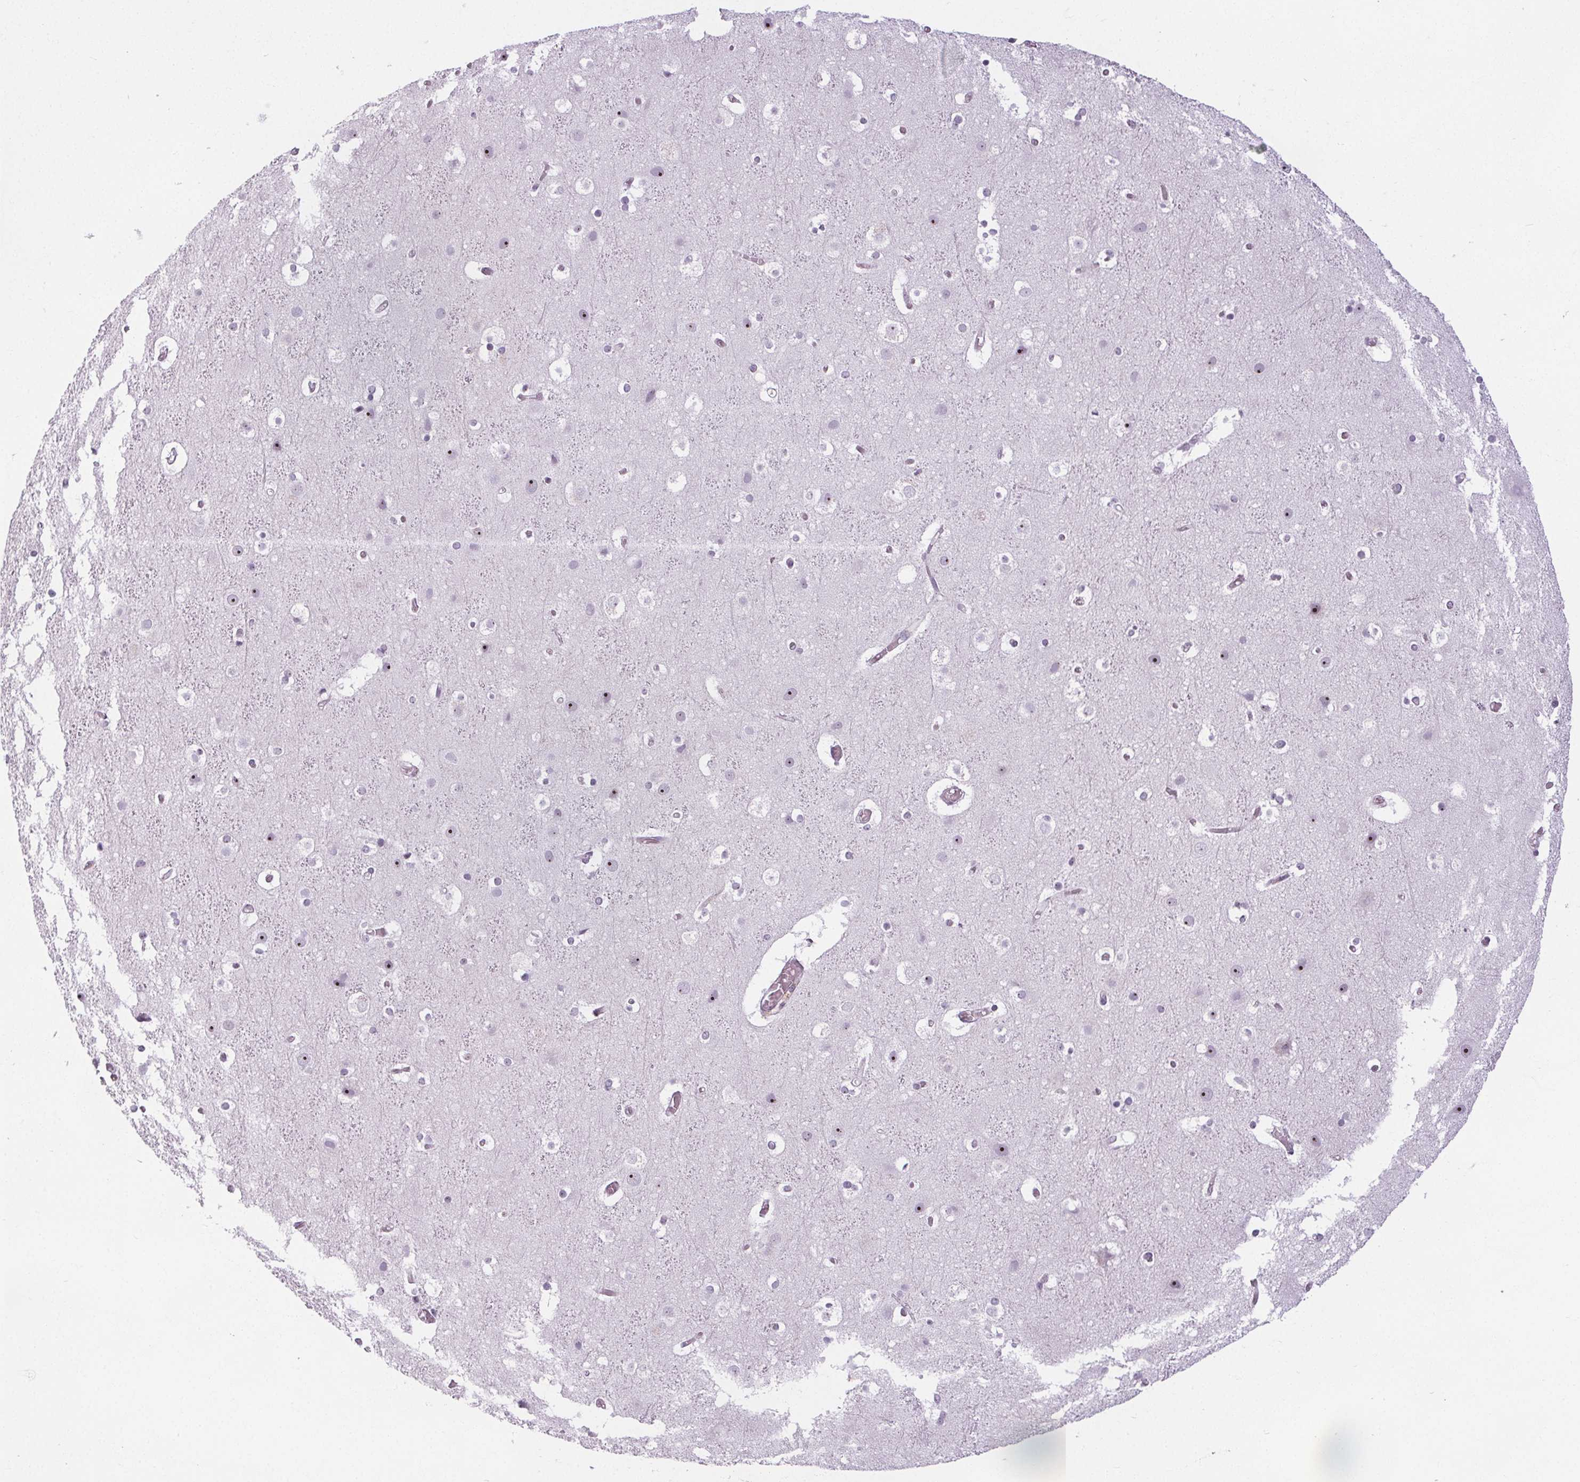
{"staining": {"intensity": "weak", "quantity": "<25%", "location": "cytoplasmic/membranous,nuclear"}, "tissue": "cerebral cortex", "cell_type": "Endothelial cells", "image_type": "normal", "snomed": [{"axis": "morphology", "description": "Normal tissue, NOS"}, {"axis": "topography", "description": "Cerebral cortex"}], "caption": "A high-resolution image shows immunohistochemistry (IHC) staining of unremarkable cerebral cortex, which exhibits no significant expression in endothelial cells.", "gene": "NOLC1", "patient": {"sex": "female", "age": 52}}